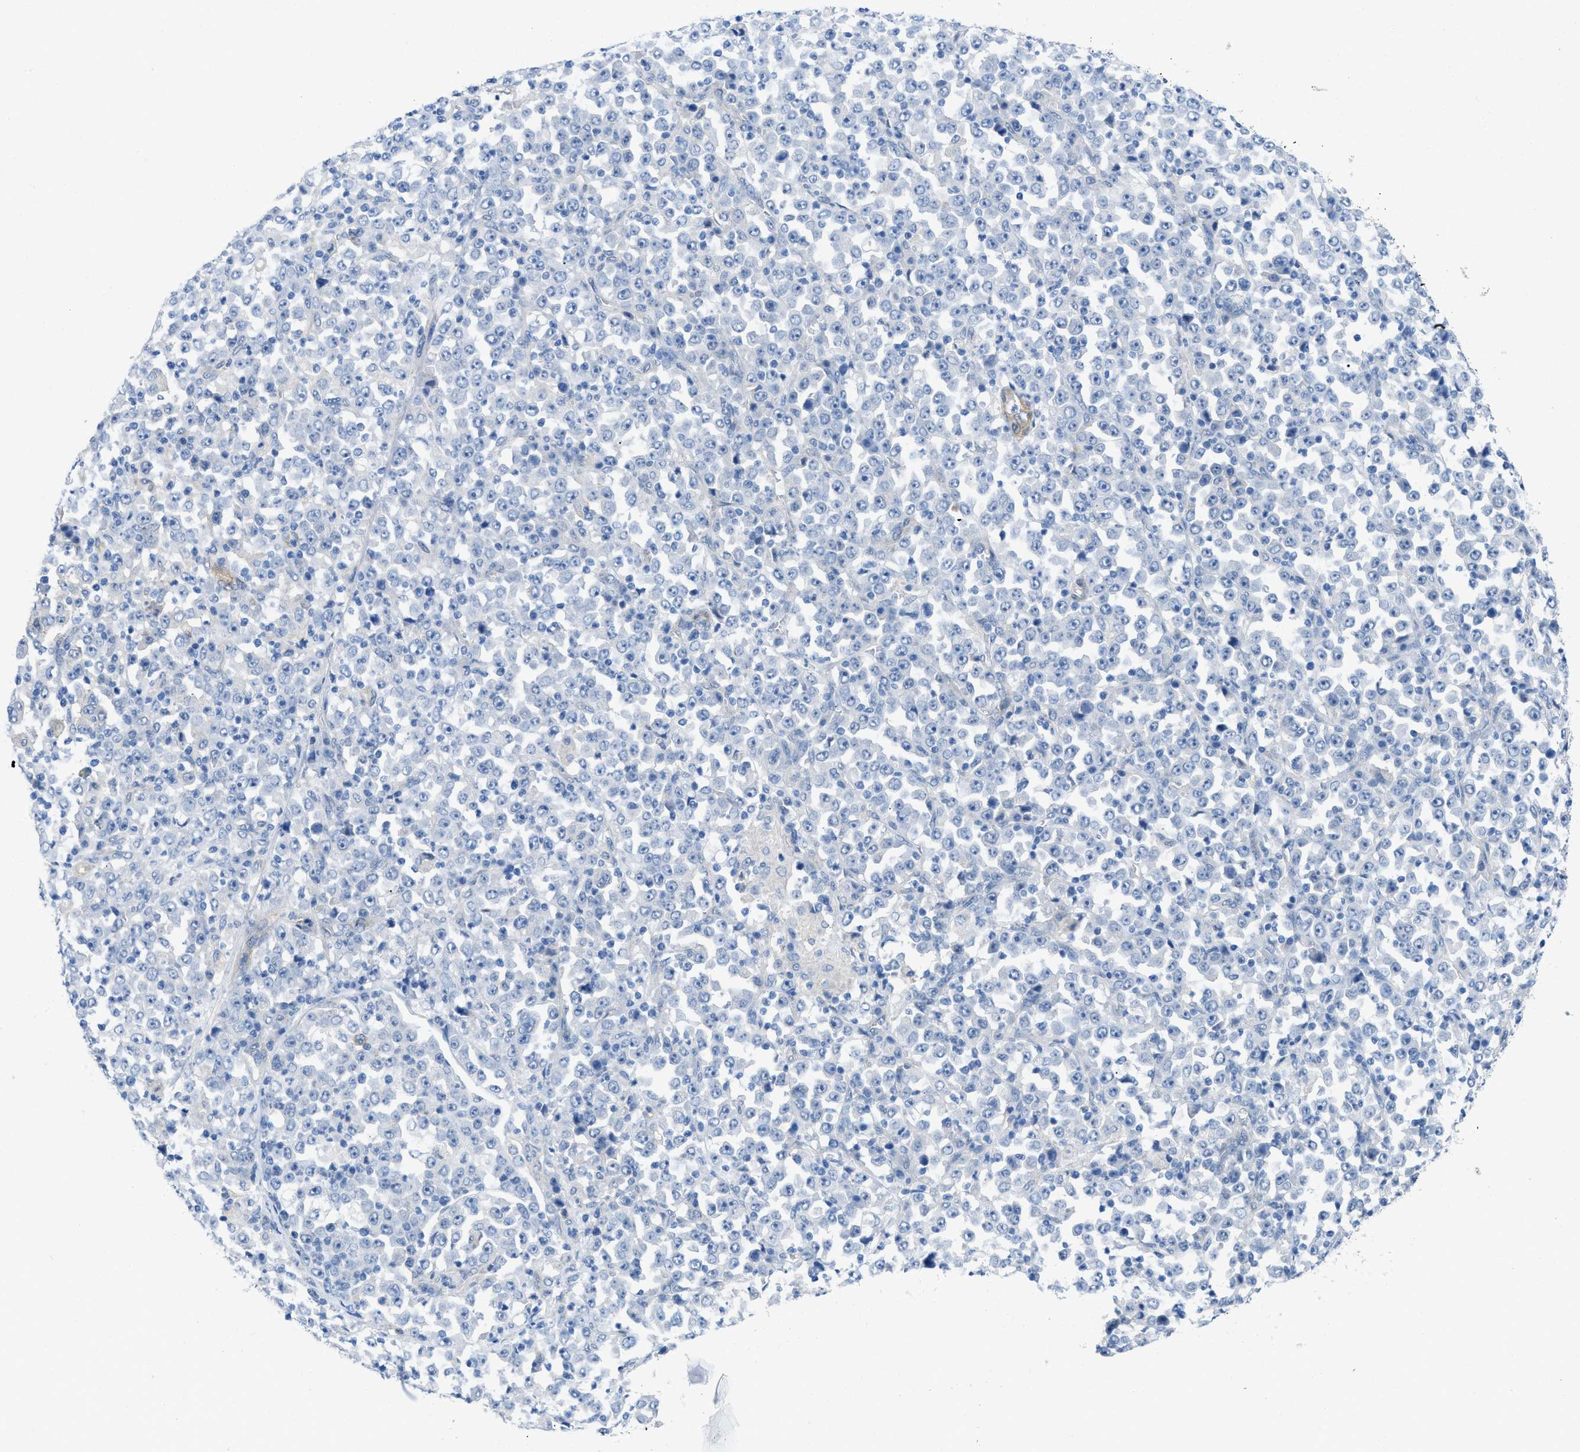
{"staining": {"intensity": "negative", "quantity": "none", "location": "none"}, "tissue": "stomach cancer", "cell_type": "Tumor cells", "image_type": "cancer", "snomed": [{"axis": "morphology", "description": "Normal tissue, NOS"}, {"axis": "morphology", "description": "Adenocarcinoma, NOS"}, {"axis": "topography", "description": "Stomach, upper"}, {"axis": "topography", "description": "Stomach"}], "caption": "The micrograph exhibits no significant expression in tumor cells of stomach cancer.", "gene": "PDLIM5", "patient": {"sex": "male", "age": 59}}